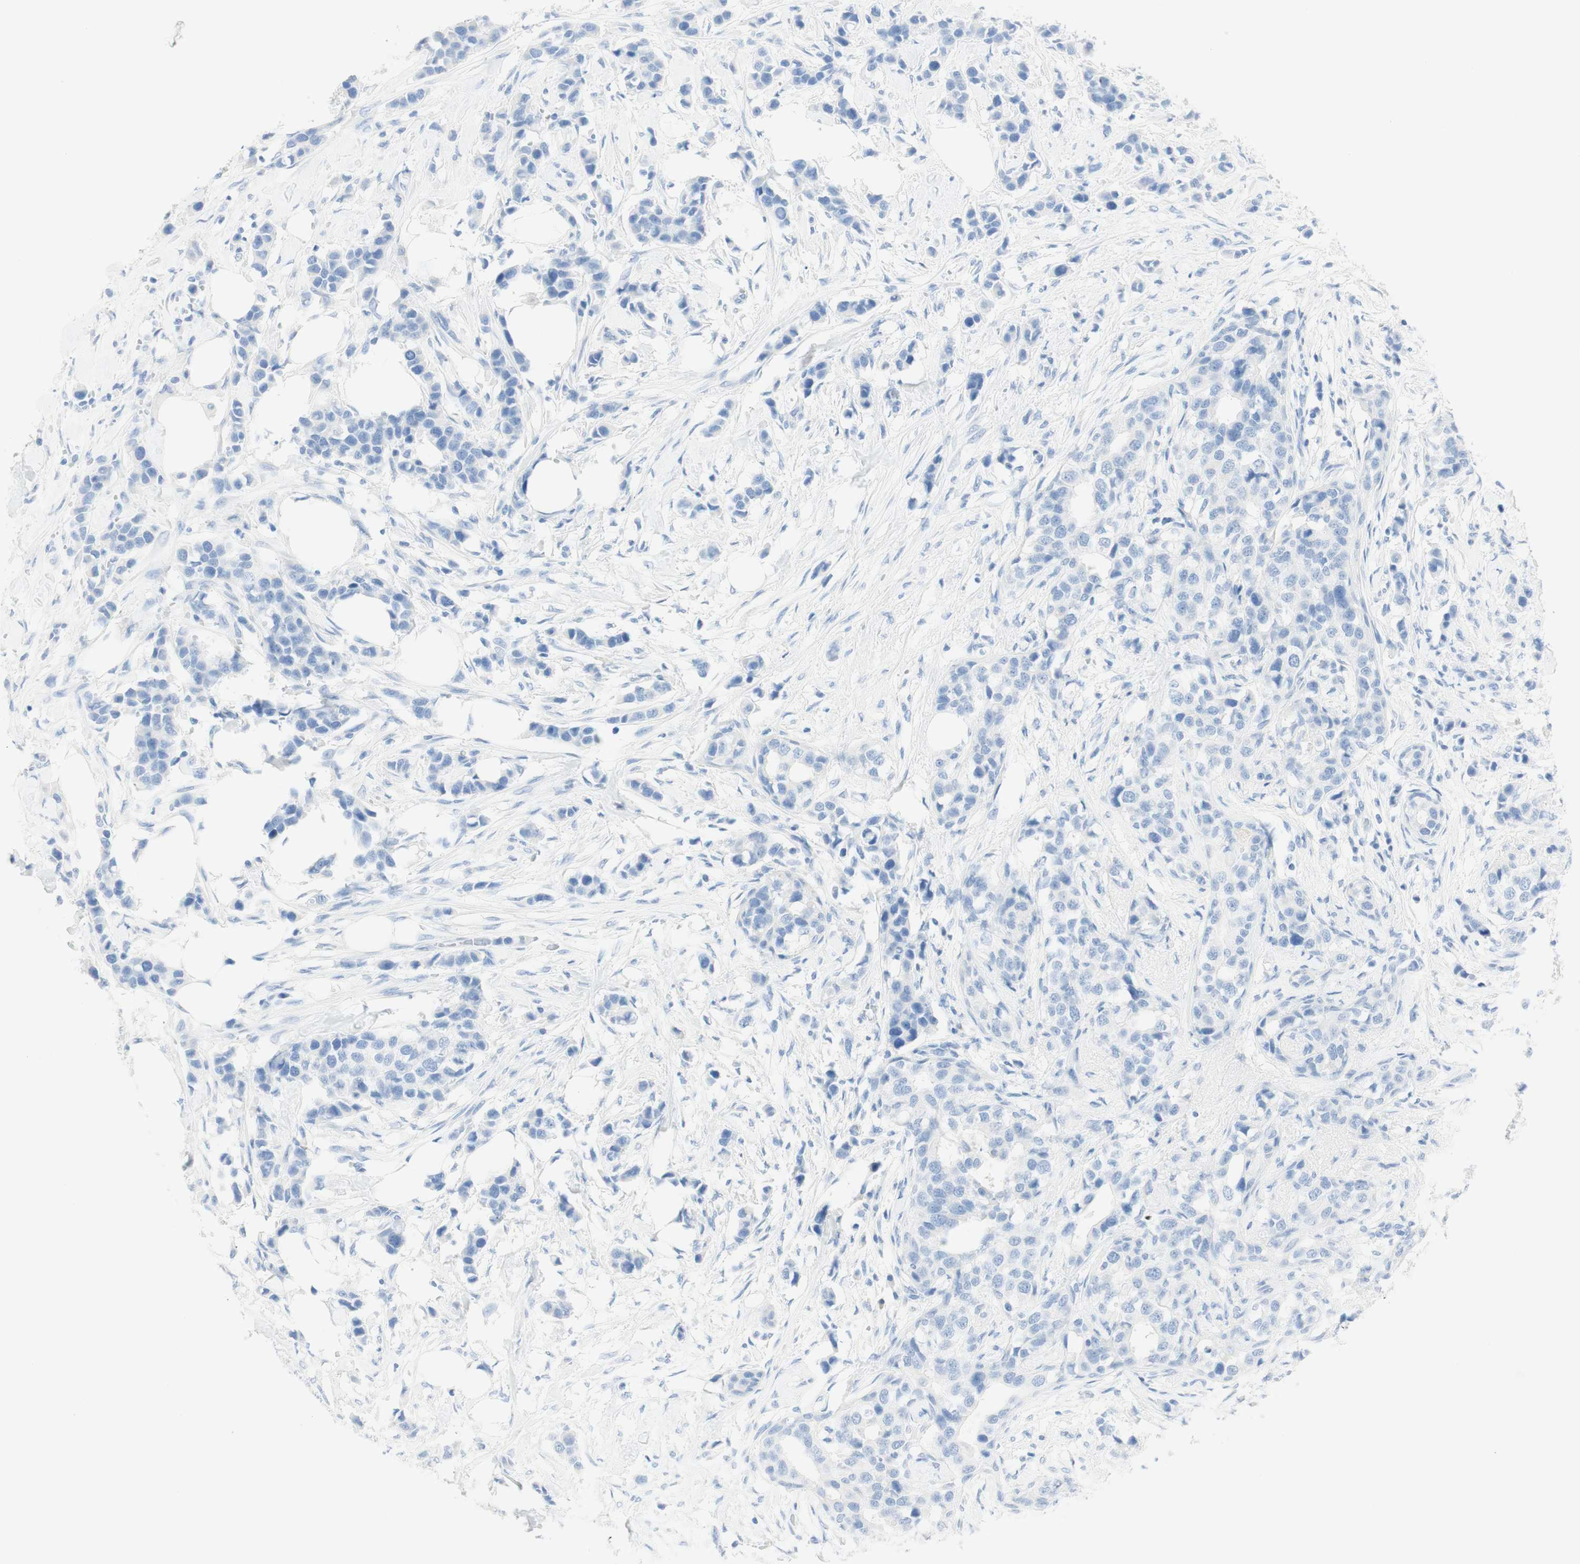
{"staining": {"intensity": "negative", "quantity": "none", "location": "none"}, "tissue": "breast cancer", "cell_type": "Tumor cells", "image_type": "cancer", "snomed": [{"axis": "morphology", "description": "Normal tissue, NOS"}, {"axis": "morphology", "description": "Duct carcinoma"}, {"axis": "topography", "description": "Breast"}], "caption": "Breast intraductal carcinoma was stained to show a protein in brown. There is no significant positivity in tumor cells.", "gene": "TPO", "patient": {"sex": "female", "age": 50}}